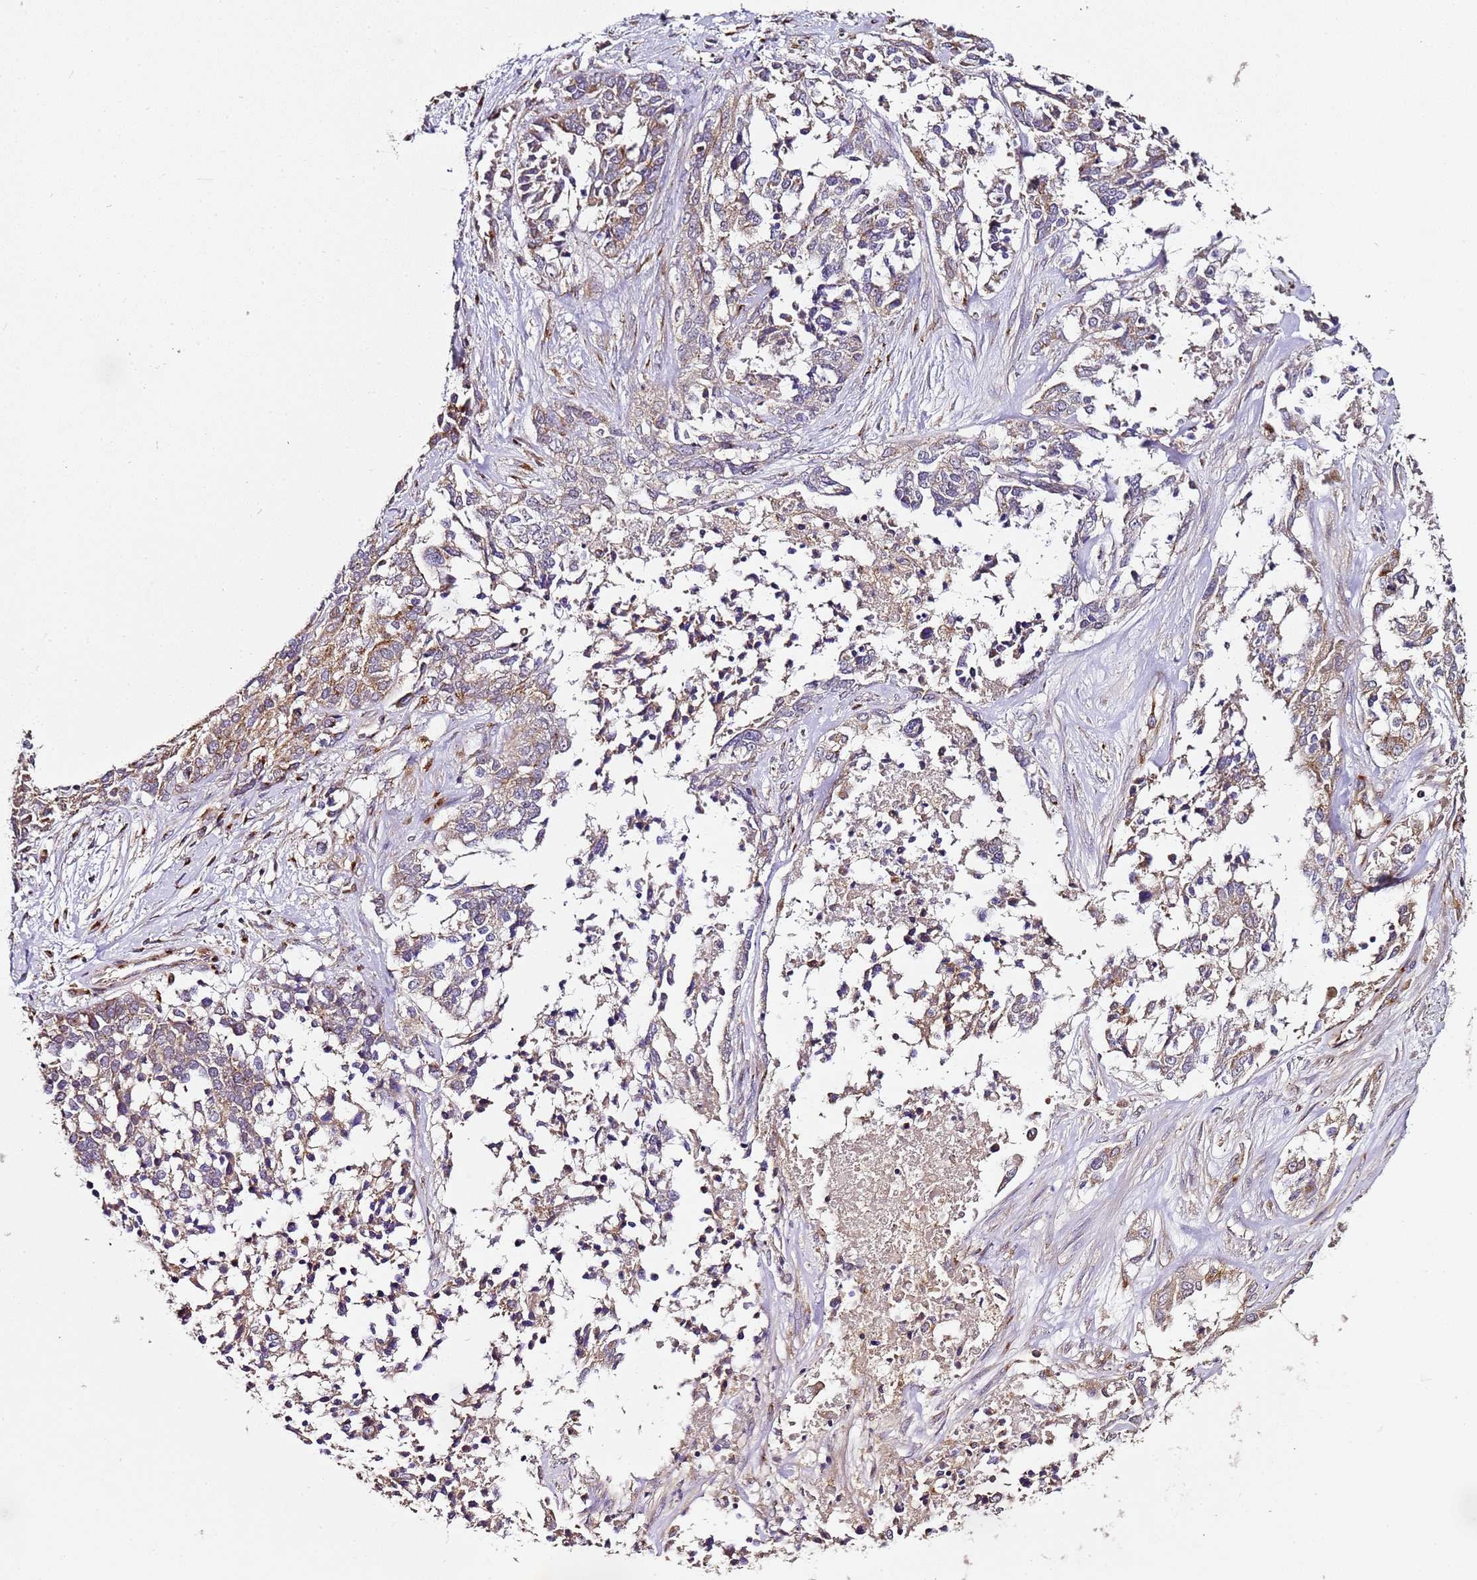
{"staining": {"intensity": "moderate", "quantity": "<25%", "location": "cytoplasmic/membranous"}, "tissue": "ovarian cancer", "cell_type": "Tumor cells", "image_type": "cancer", "snomed": [{"axis": "morphology", "description": "Cystadenocarcinoma, serous, NOS"}, {"axis": "topography", "description": "Ovary"}], "caption": "Ovarian cancer tissue demonstrates moderate cytoplasmic/membranous positivity in about <25% of tumor cells, visualized by immunohistochemistry. (Stains: DAB (3,3'-diaminobenzidine) in brown, nuclei in blue, Microscopy: brightfield microscopy at high magnification).", "gene": "MRPL49", "patient": {"sex": "female", "age": 44}}